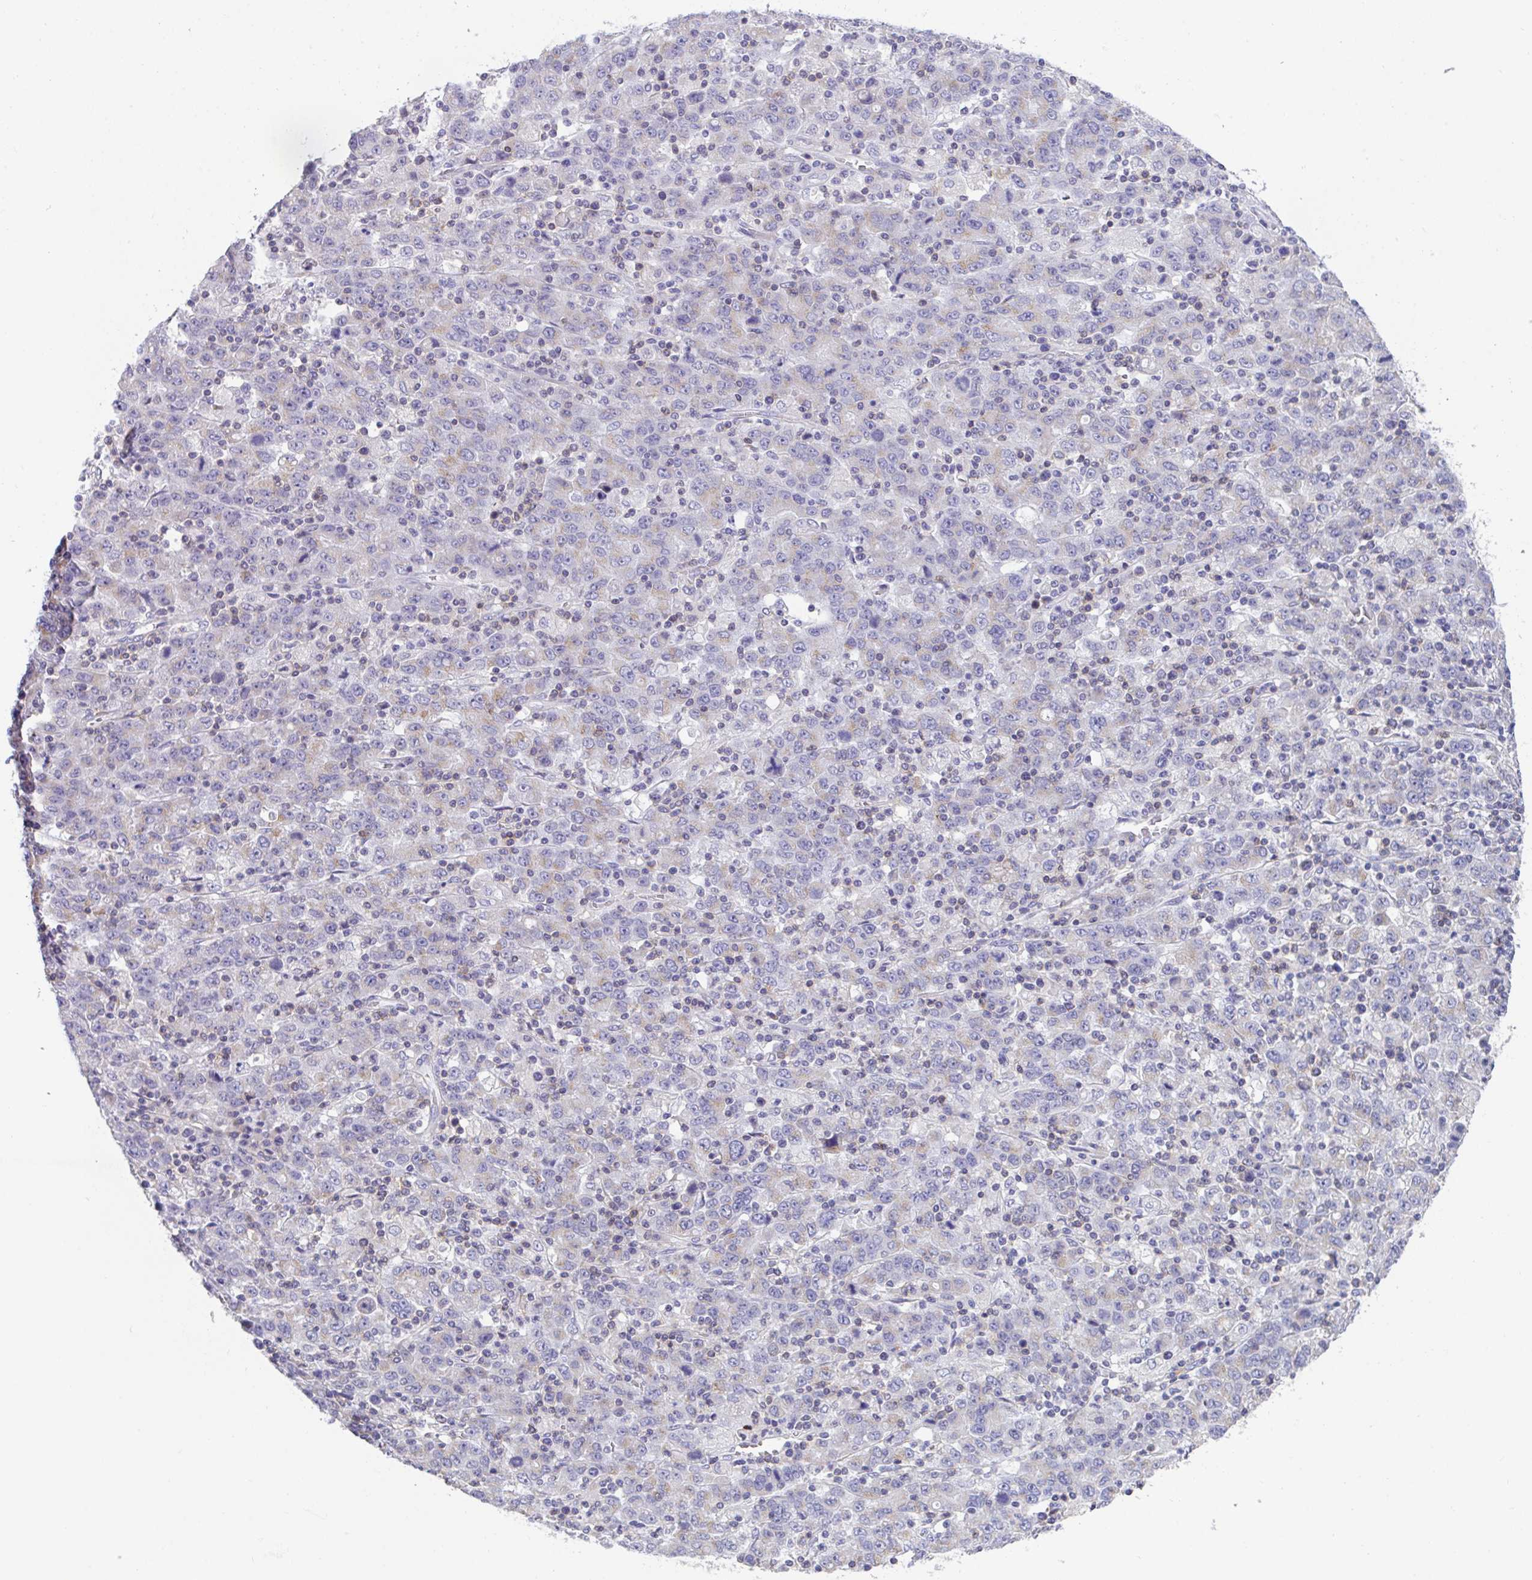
{"staining": {"intensity": "weak", "quantity": "<25%", "location": "cytoplasmic/membranous"}, "tissue": "stomach cancer", "cell_type": "Tumor cells", "image_type": "cancer", "snomed": [{"axis": "morphology", "description": "Adenocarcinoma, NOS"}, {"axis": "topography", "description": "Stomach, upper"}], "caption": "Stomach cancer (adenocarcinoma) was stained to show a protein in brown. There is no significant positivity in tumor cells.", "gene": "MIA3", "patient": {"sex": "male", "age": 69}}